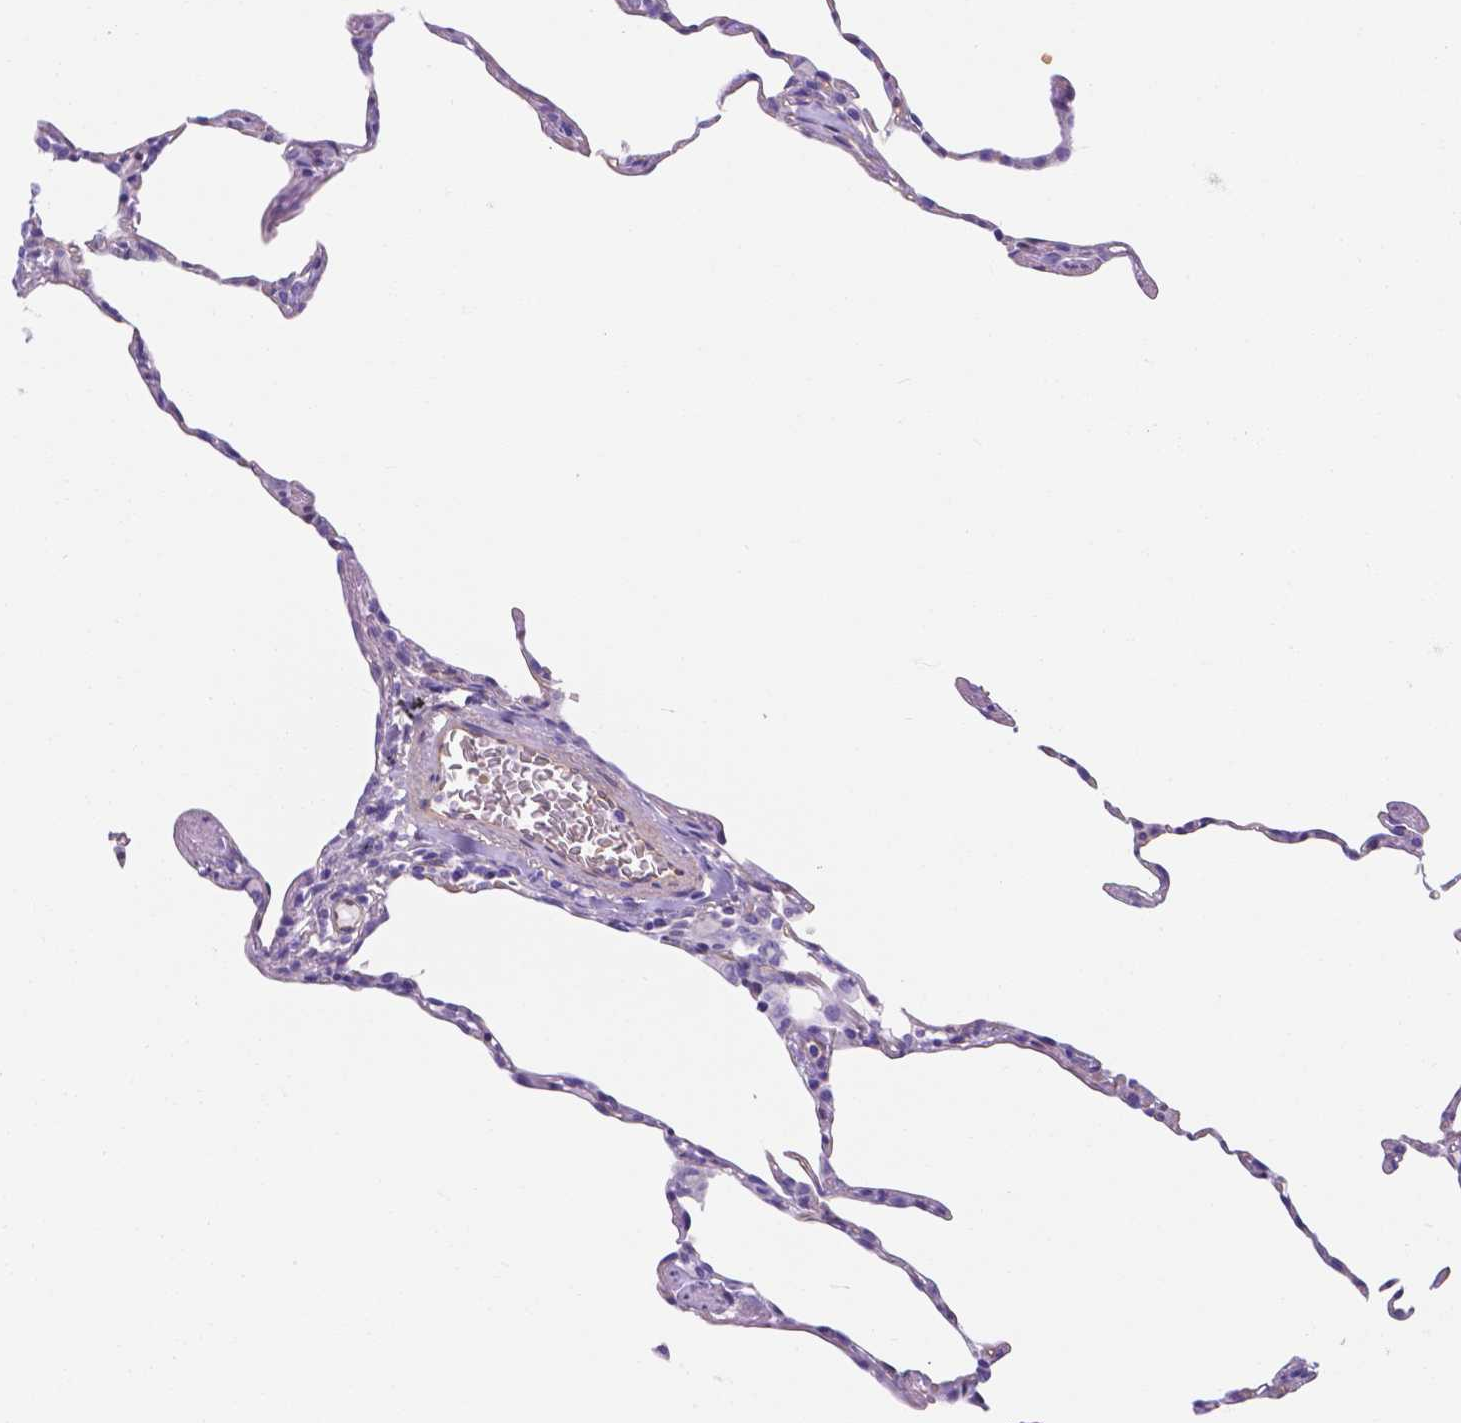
{"staining": {"intensity": "negative", "quantity": "none", "location": "none"}, "tissue": "lung", "cell_type": "Alveolar cells", "image_type": "normal", "snomed": [{"axis": "morphology", "description": "Normal tissue, NOS"}, {"axis": "topography", "description": "Lung"}], "caption": "A high-resolution image shows IHC staining of normal lung, which demonstrates no significant positivity in alveolar cells.", "gene": "SLC40A1", "patient": {"sex": "female", "age": 57}}